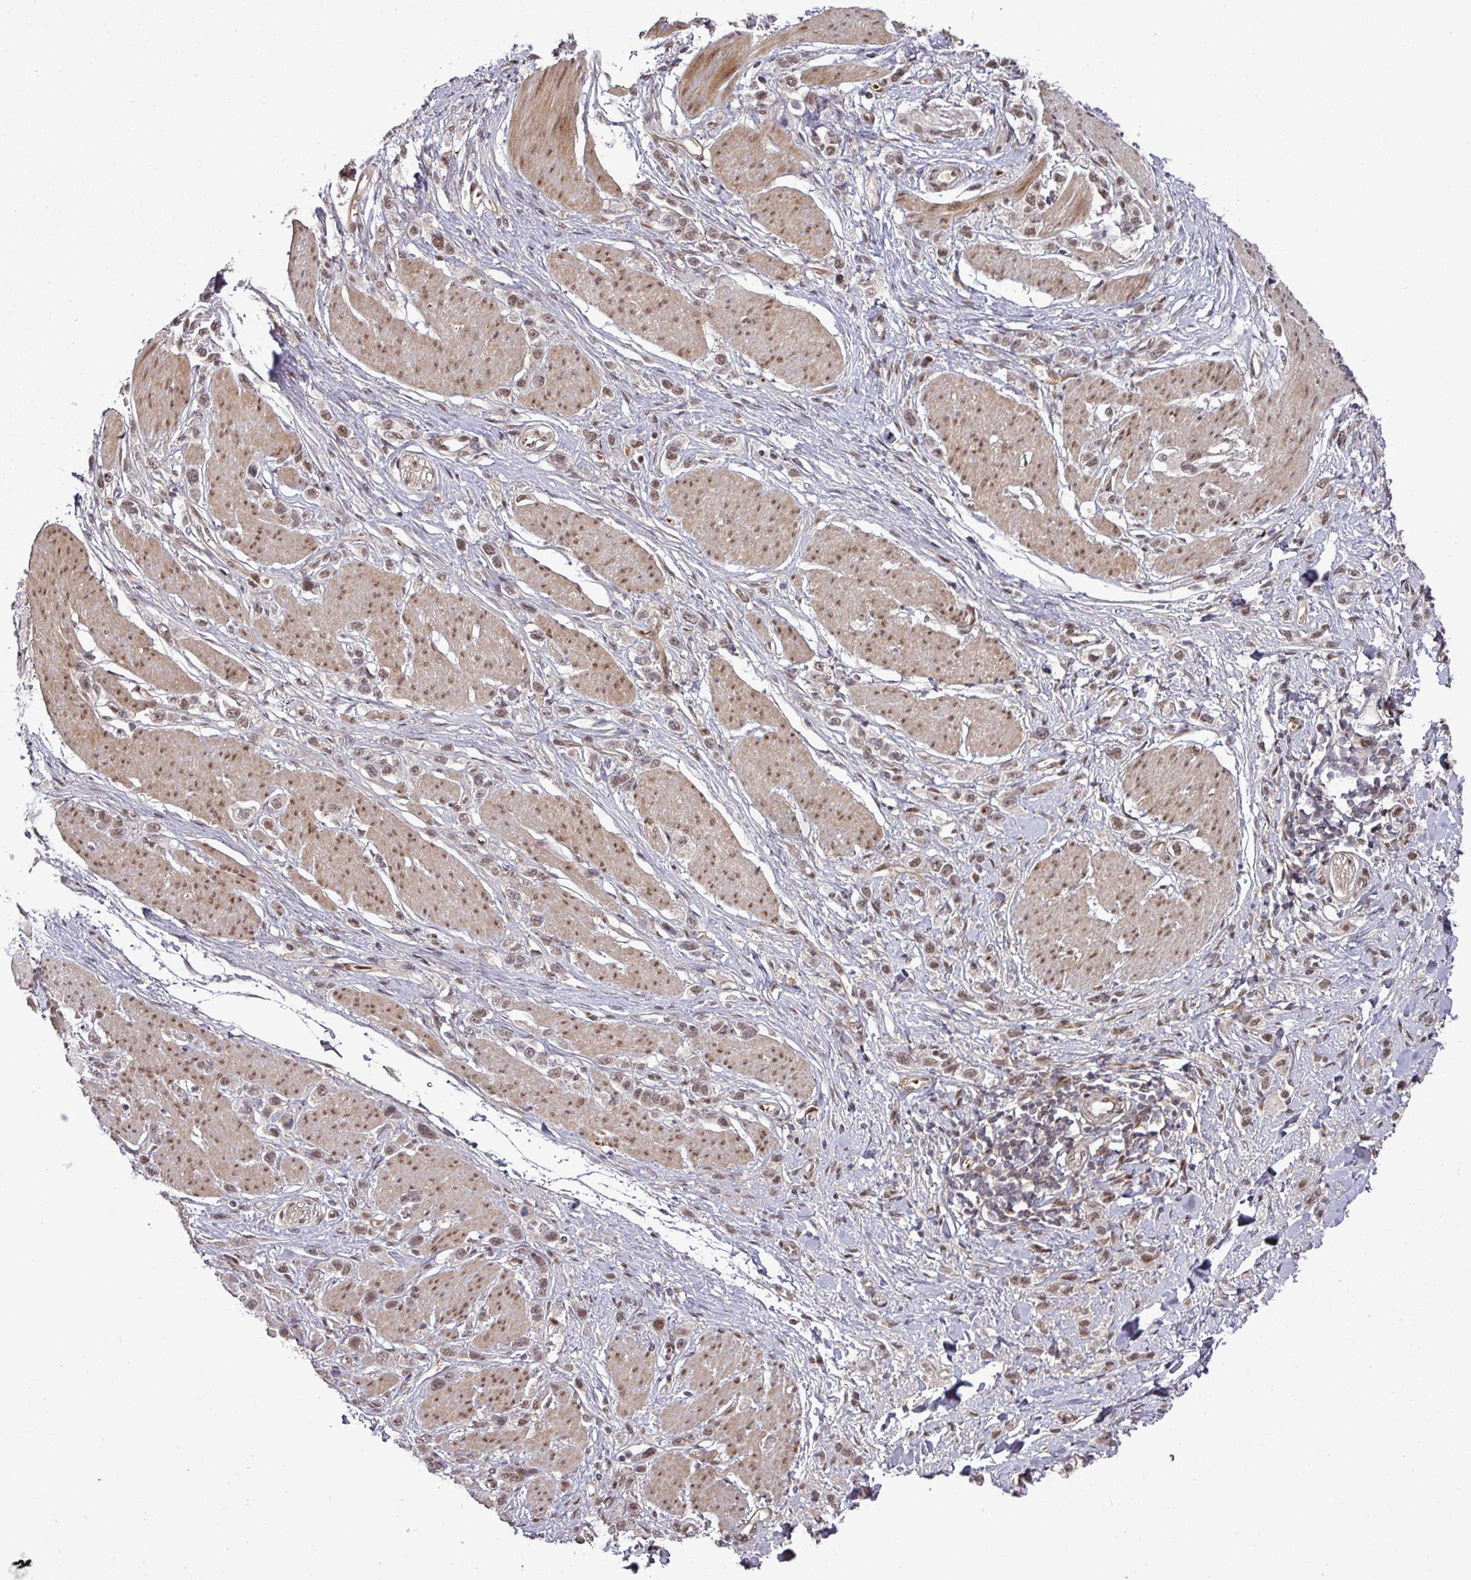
{"staining": {"intensity": "weak", "quantity": ">75%", "location": "nuclear"}, "tissue": "stomach cancer", "cell_type": "Tumor cells", "image_type": "cancer", "snomed": [{"axis": "morphology", "description": "Adenocarcinoma, NOS"}, {"axis": "topography", "description": "Stomach"}], "caption": "This image displays adenocarcinoma (stomach) stained with immunohistochemistry to label a protein in brown. The nuclear of tumor cells show weak positivity for the protein. Nuclei are counter-stained blue.", "gene": "CIC", "patient": {"sex": "female", "age": 65}}